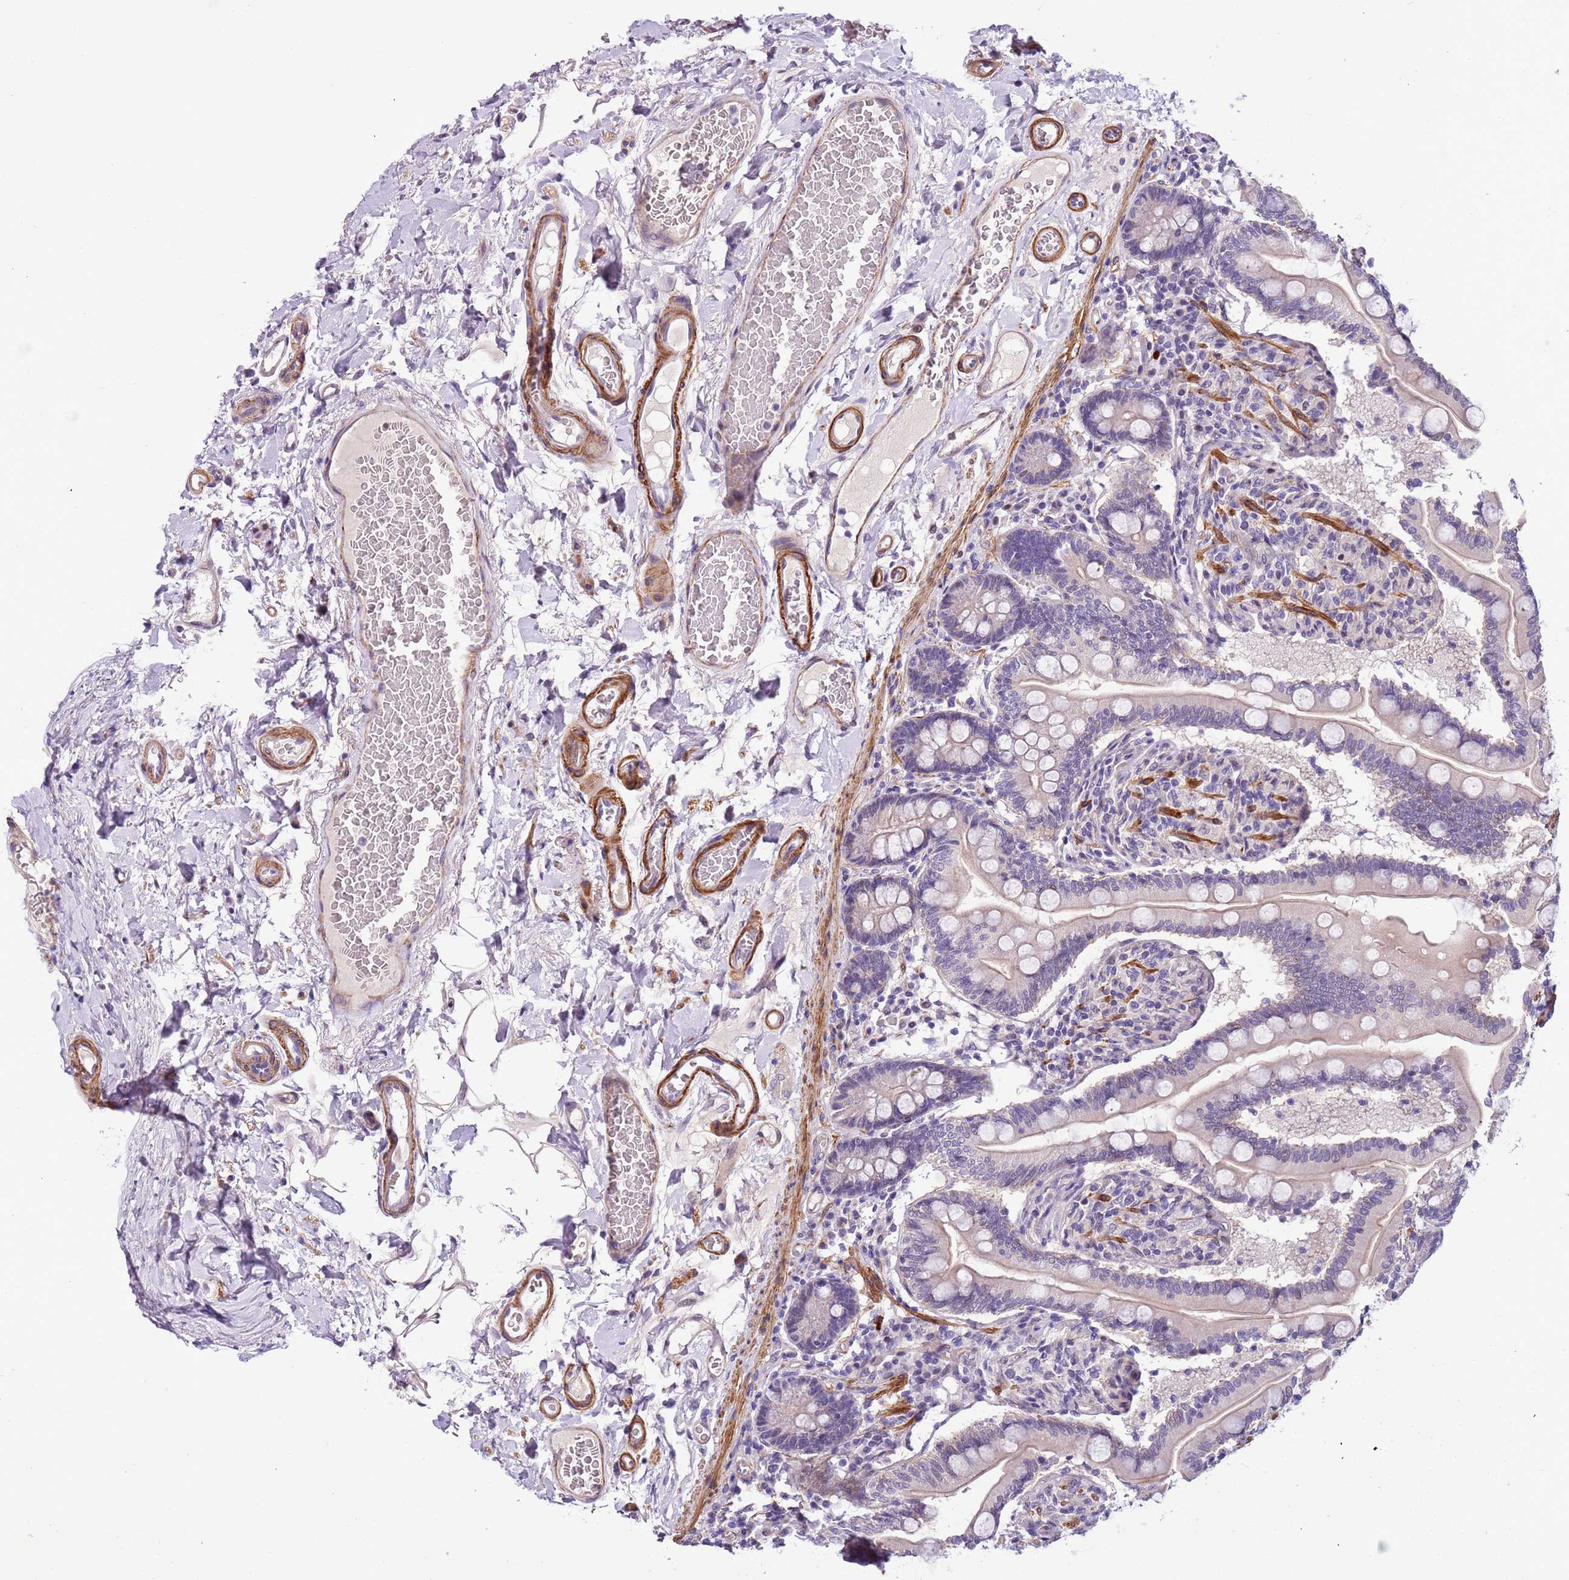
{"staining": {"intensity": "weak", "quantity": "<25%", "location": "cytoplasmic/membranous,nuclear"}, "tissue": "small intestine", "cell_type": "Glandular cells", "image_type": "normal", "snomed": [{"axis": "morphology", "description": "Normal tissue, NOS"}, {"axis": "topography", "description": "Small intestine"}], "caption": "Human small intestine stained for a protein using IHC displays no expression in glandular cells.", "gene": "PLEKHH1", "patient": {"sex": "female", "age": 64}}